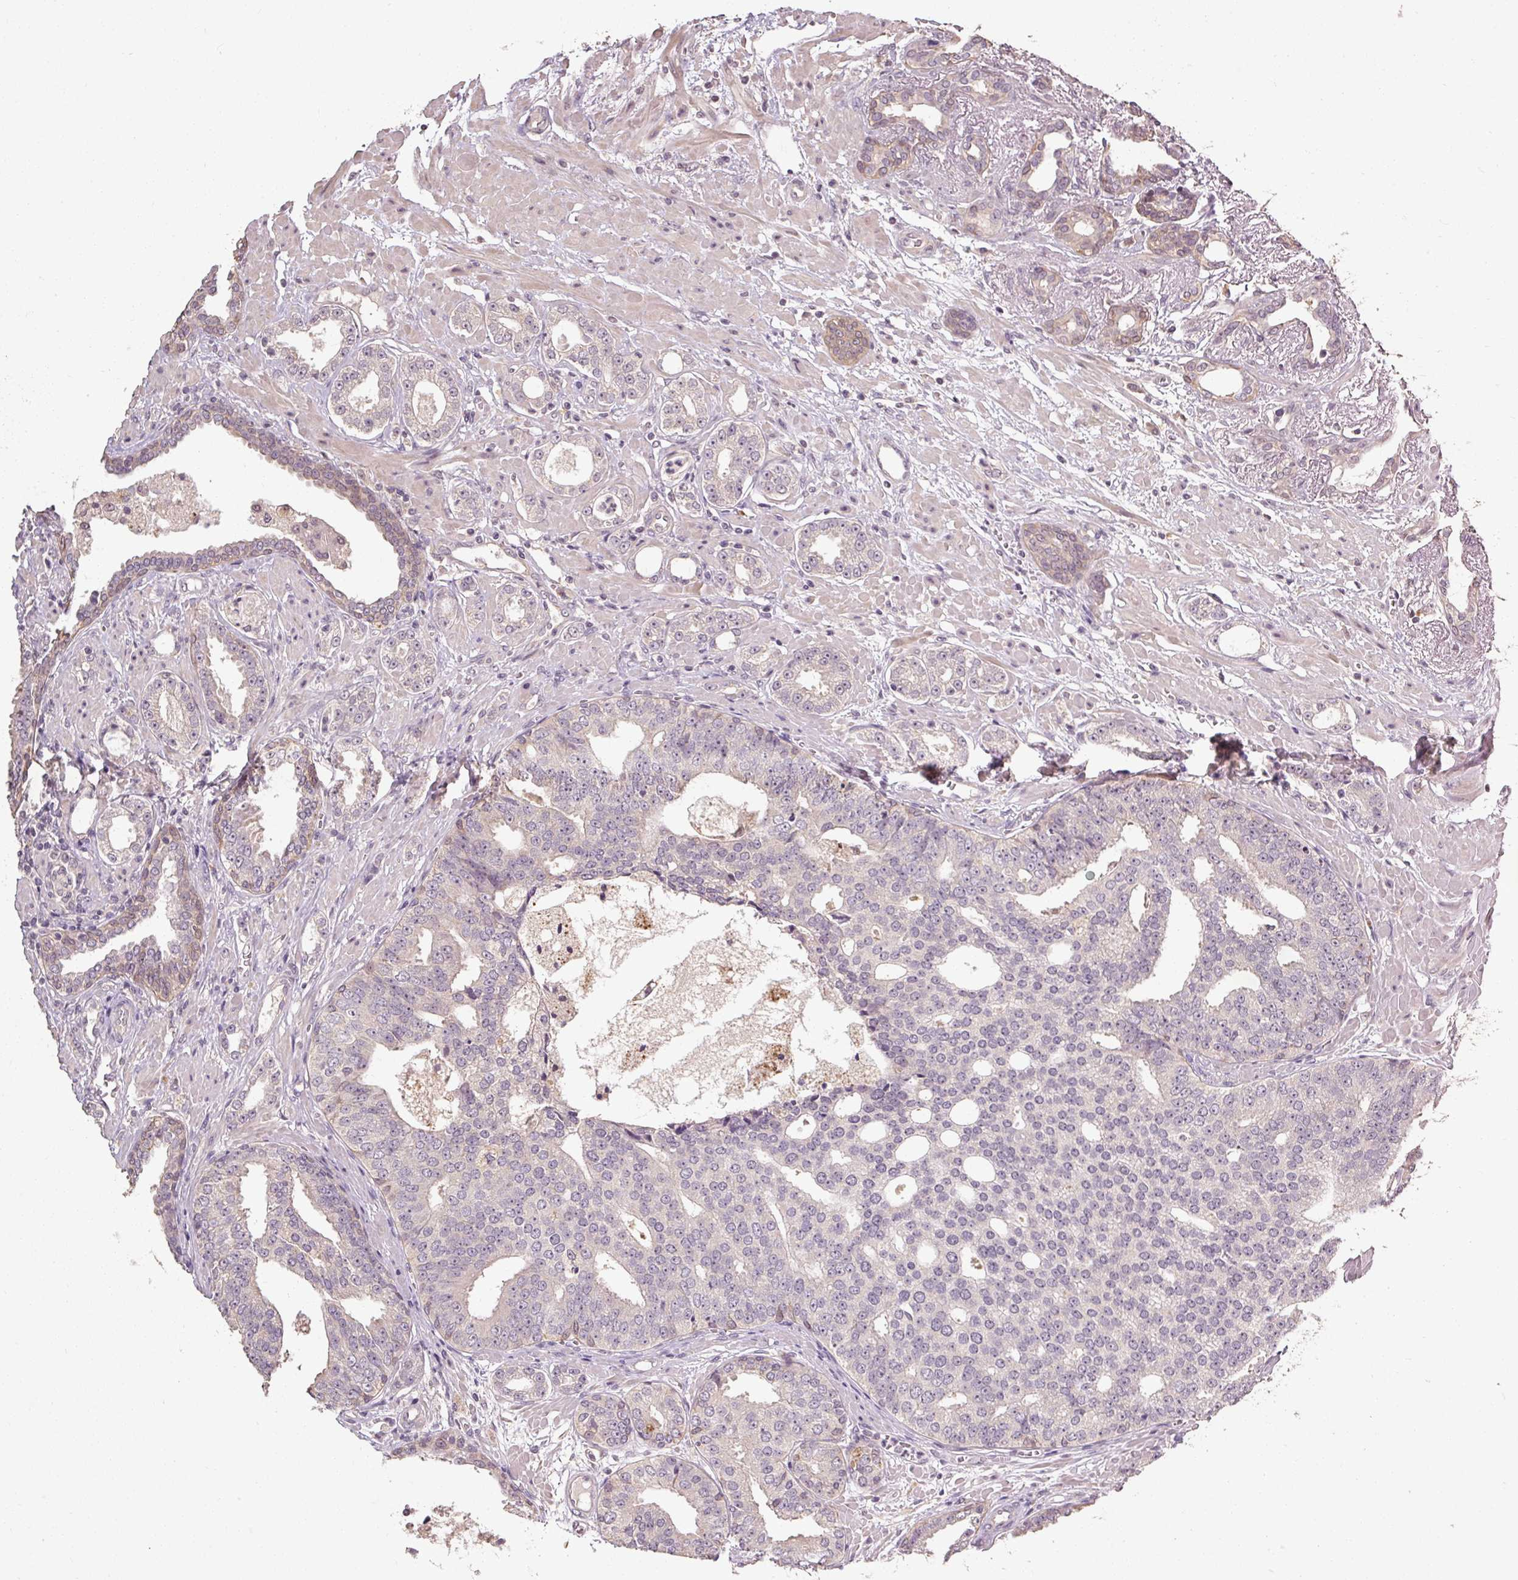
{"staining": {"intensity": "negative", "quantity": "none", "location": "none"}, "tissue": "prostate cancer", "cell_type": "Tumor cells", "image_type": "cancer", "snomed": [{"axis": "morphology", "description": "Adenocarcinoma, High grade"}, {"axis": "topography", "description": "Prostate"}], "caption": "Tumor cells are negative for protein expression in human prostate cancer (adenocarcinoma (high-grade)).", "gene": "CFAP65", "patient": {"sex": "male", "age": 71}}